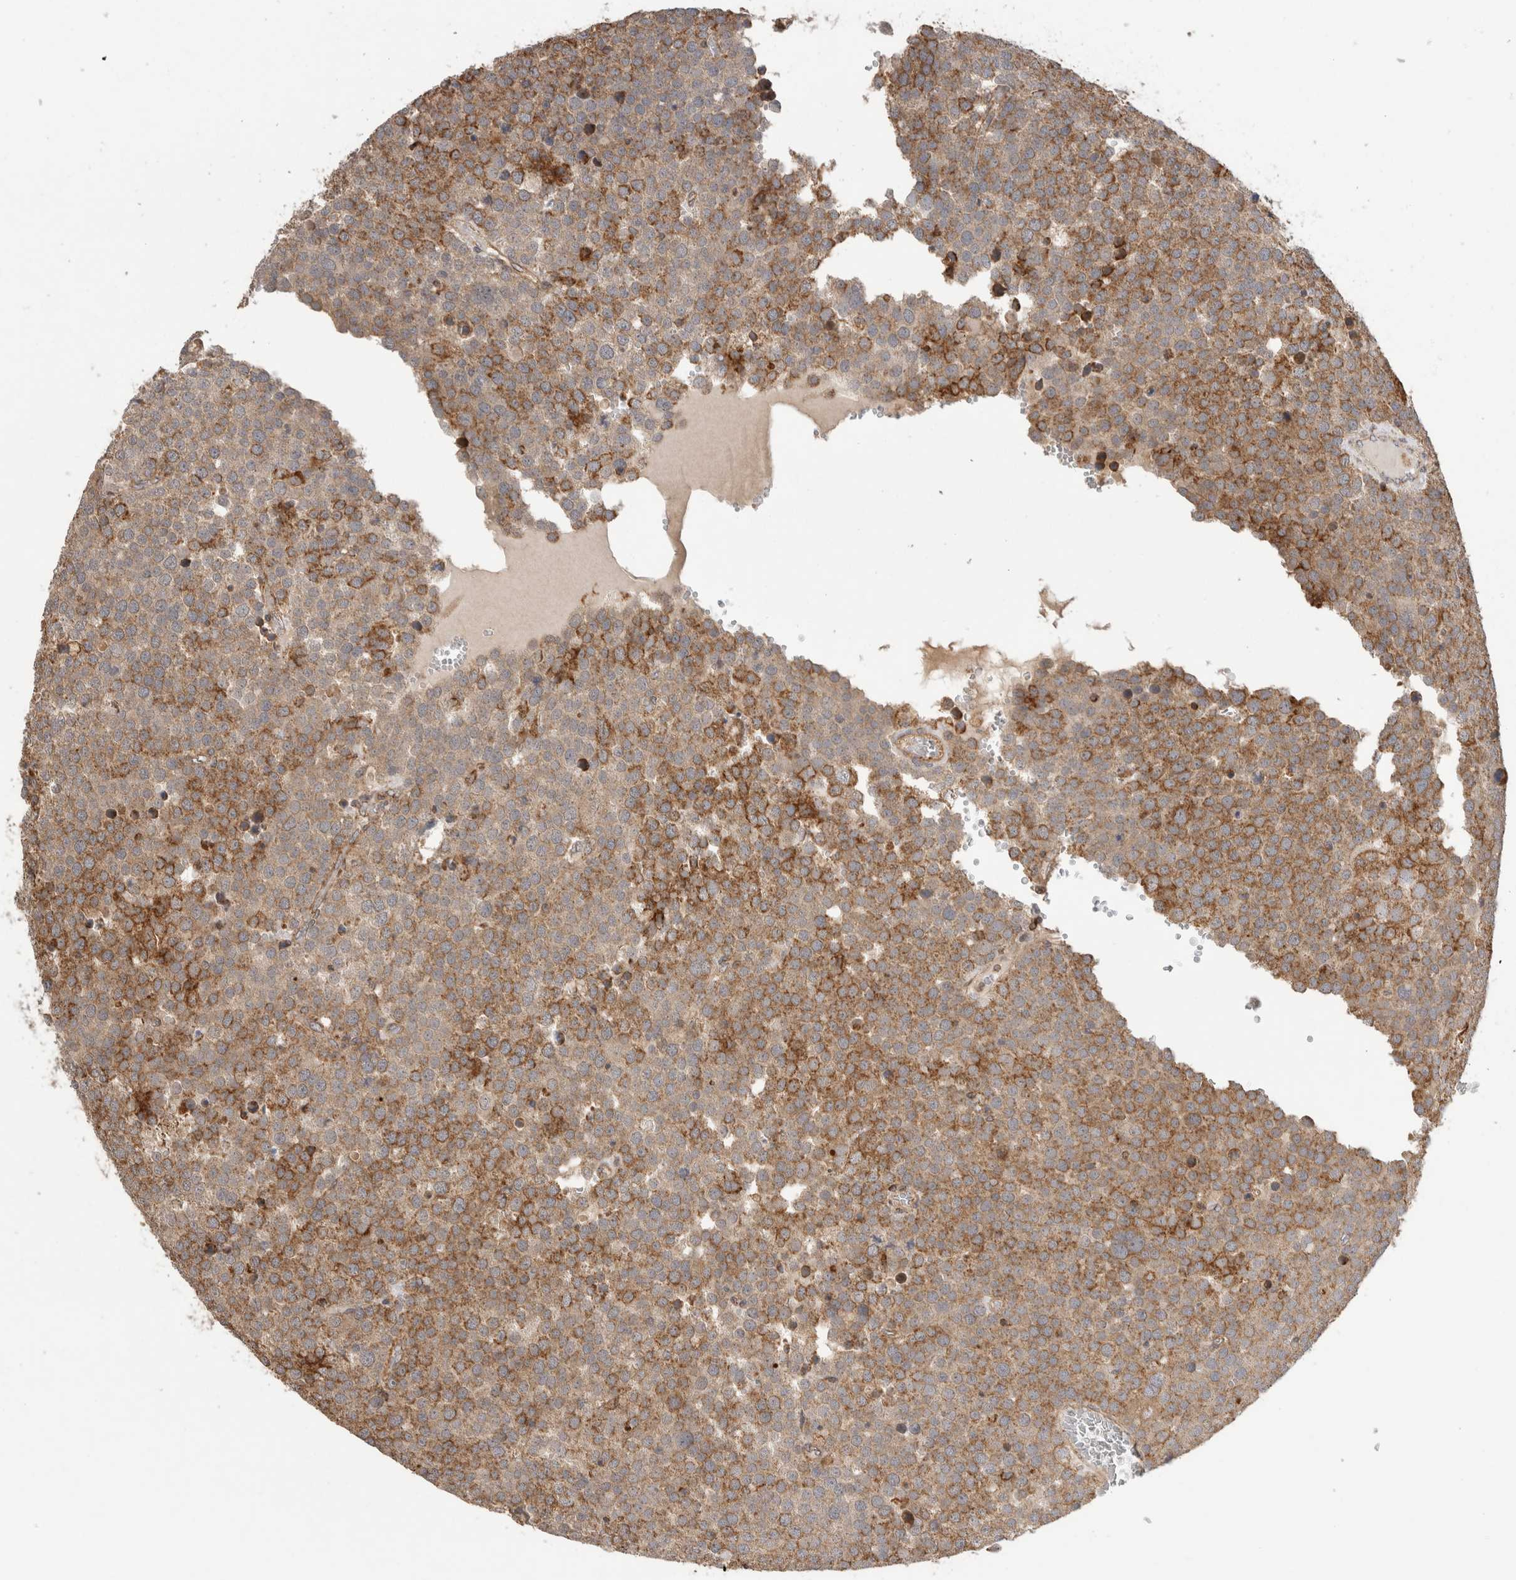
{"staining": {"intensity": "strong", "quantity": "<25%", "location": "cytoplasmic/membranous"}, "tissue": "testis cancer", "cell_type": "Tumor cells", "image_type": "cancer", "snomed": [{"axis": "morphology", "description": "Seminoma, NOS"}, {"axis": "topography", "description": "Testis"}], "caption": "Testis cancer (seminoma) stained with DAB (3,3'-diaminobenzidine) immunohistochemistry demonstrates medium levels of strong cytoplasmic/membranous positivity in about <25% of tumor cells.", "gene": "IMMP2L", "patient": {"sex": "male", "age": 71}}